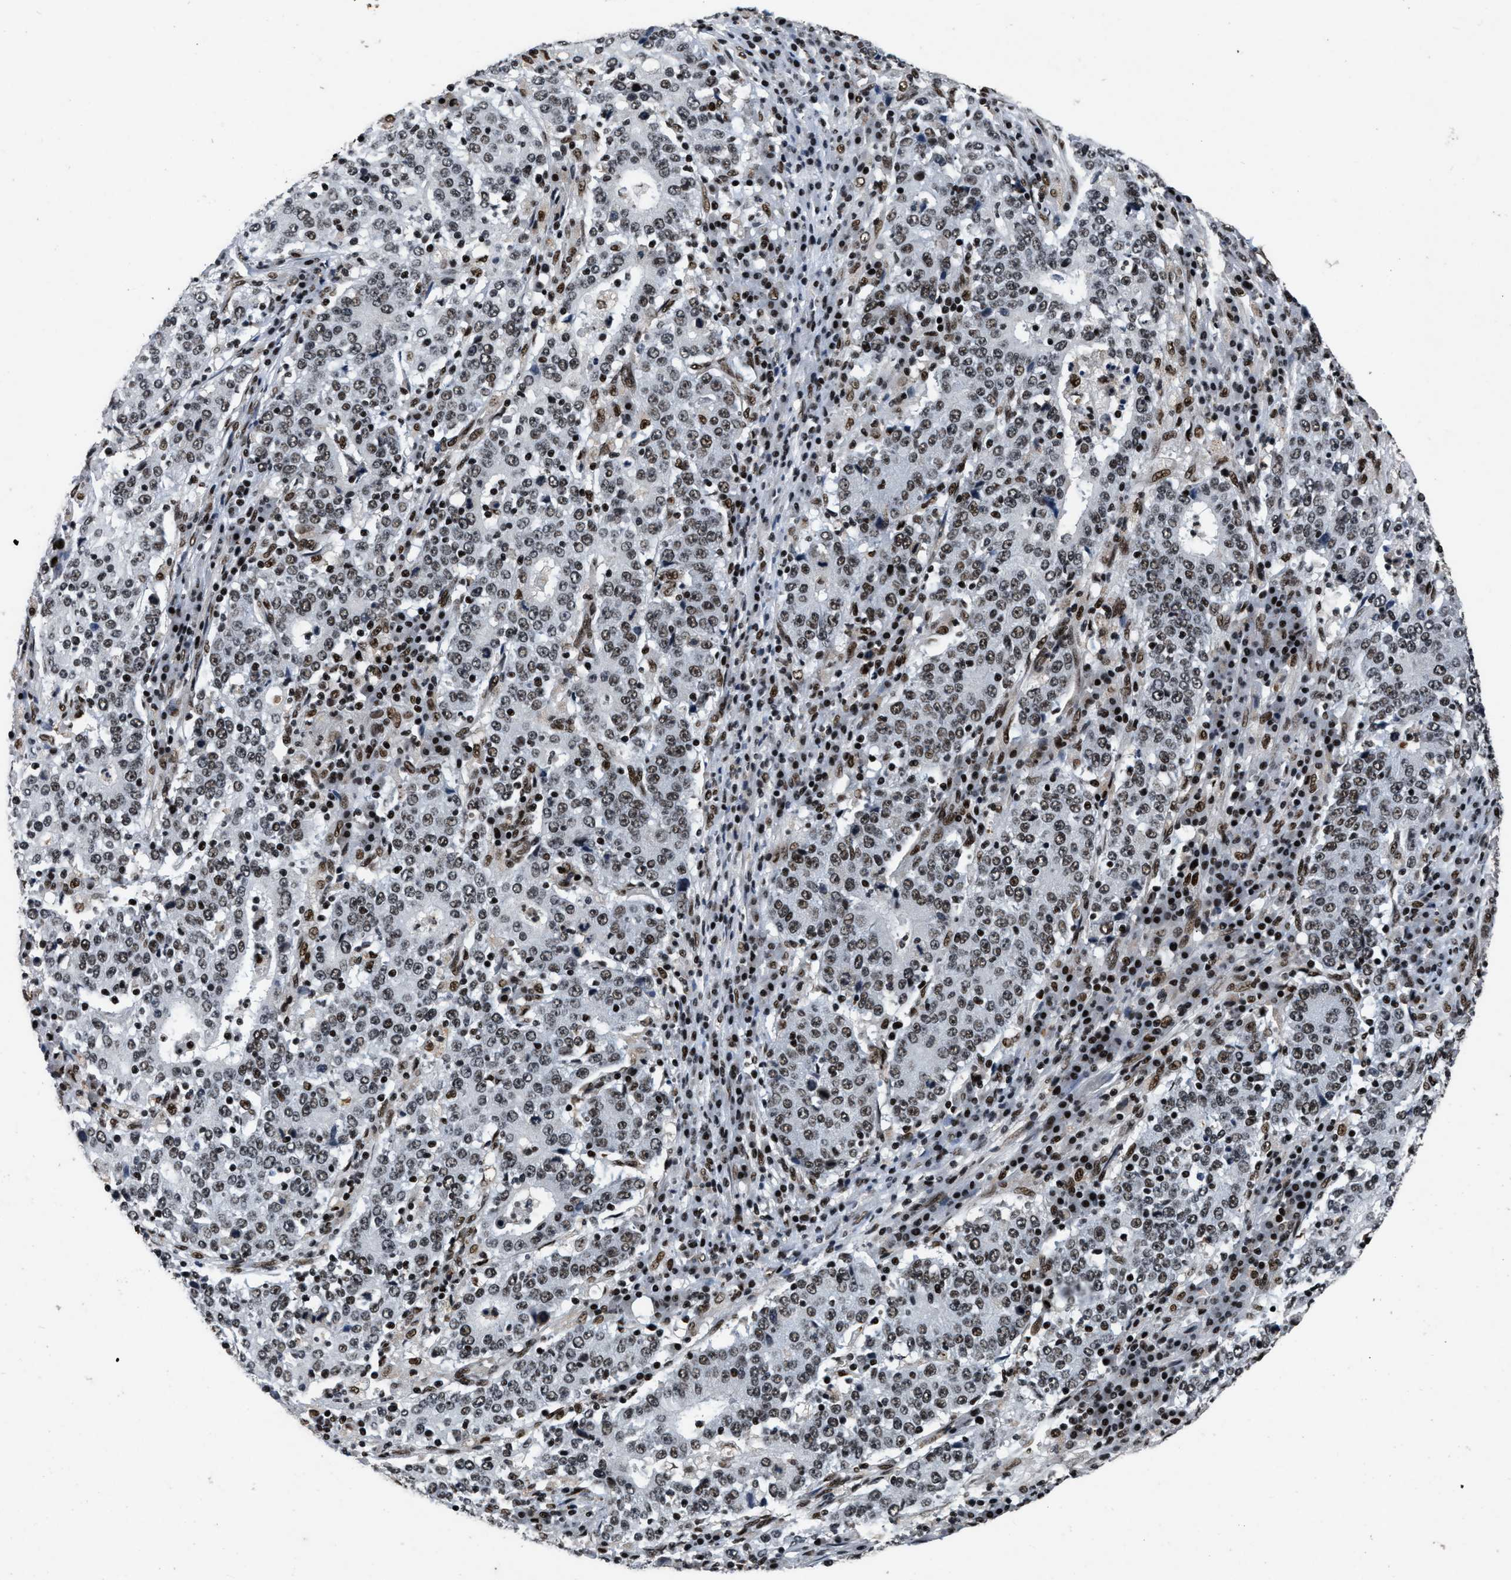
{"staining": {"intensity": "moderate", "quantity": ">75%", "location": "nuclear"}, "tissue": "stomach cancer", "cell_type": "Tumor cells", "image_type": "cancer", "snomed": [{"axis": "morphology", "description": "Adenocarcinoma, NOS"}, {"axis": "topography", "description": "Stomach"}], "caption": "A high-resolution micrograph shows immunohistochemistry staining of stomach cancer (adenocarcinoma), which displays moderate nuclear staining in about >75% of tumor cells. The protein is shown in brown color, while the nuclei are stained blue.", "gene": "SMARCB1", "patient": {"sex": "male", "age": 59}}